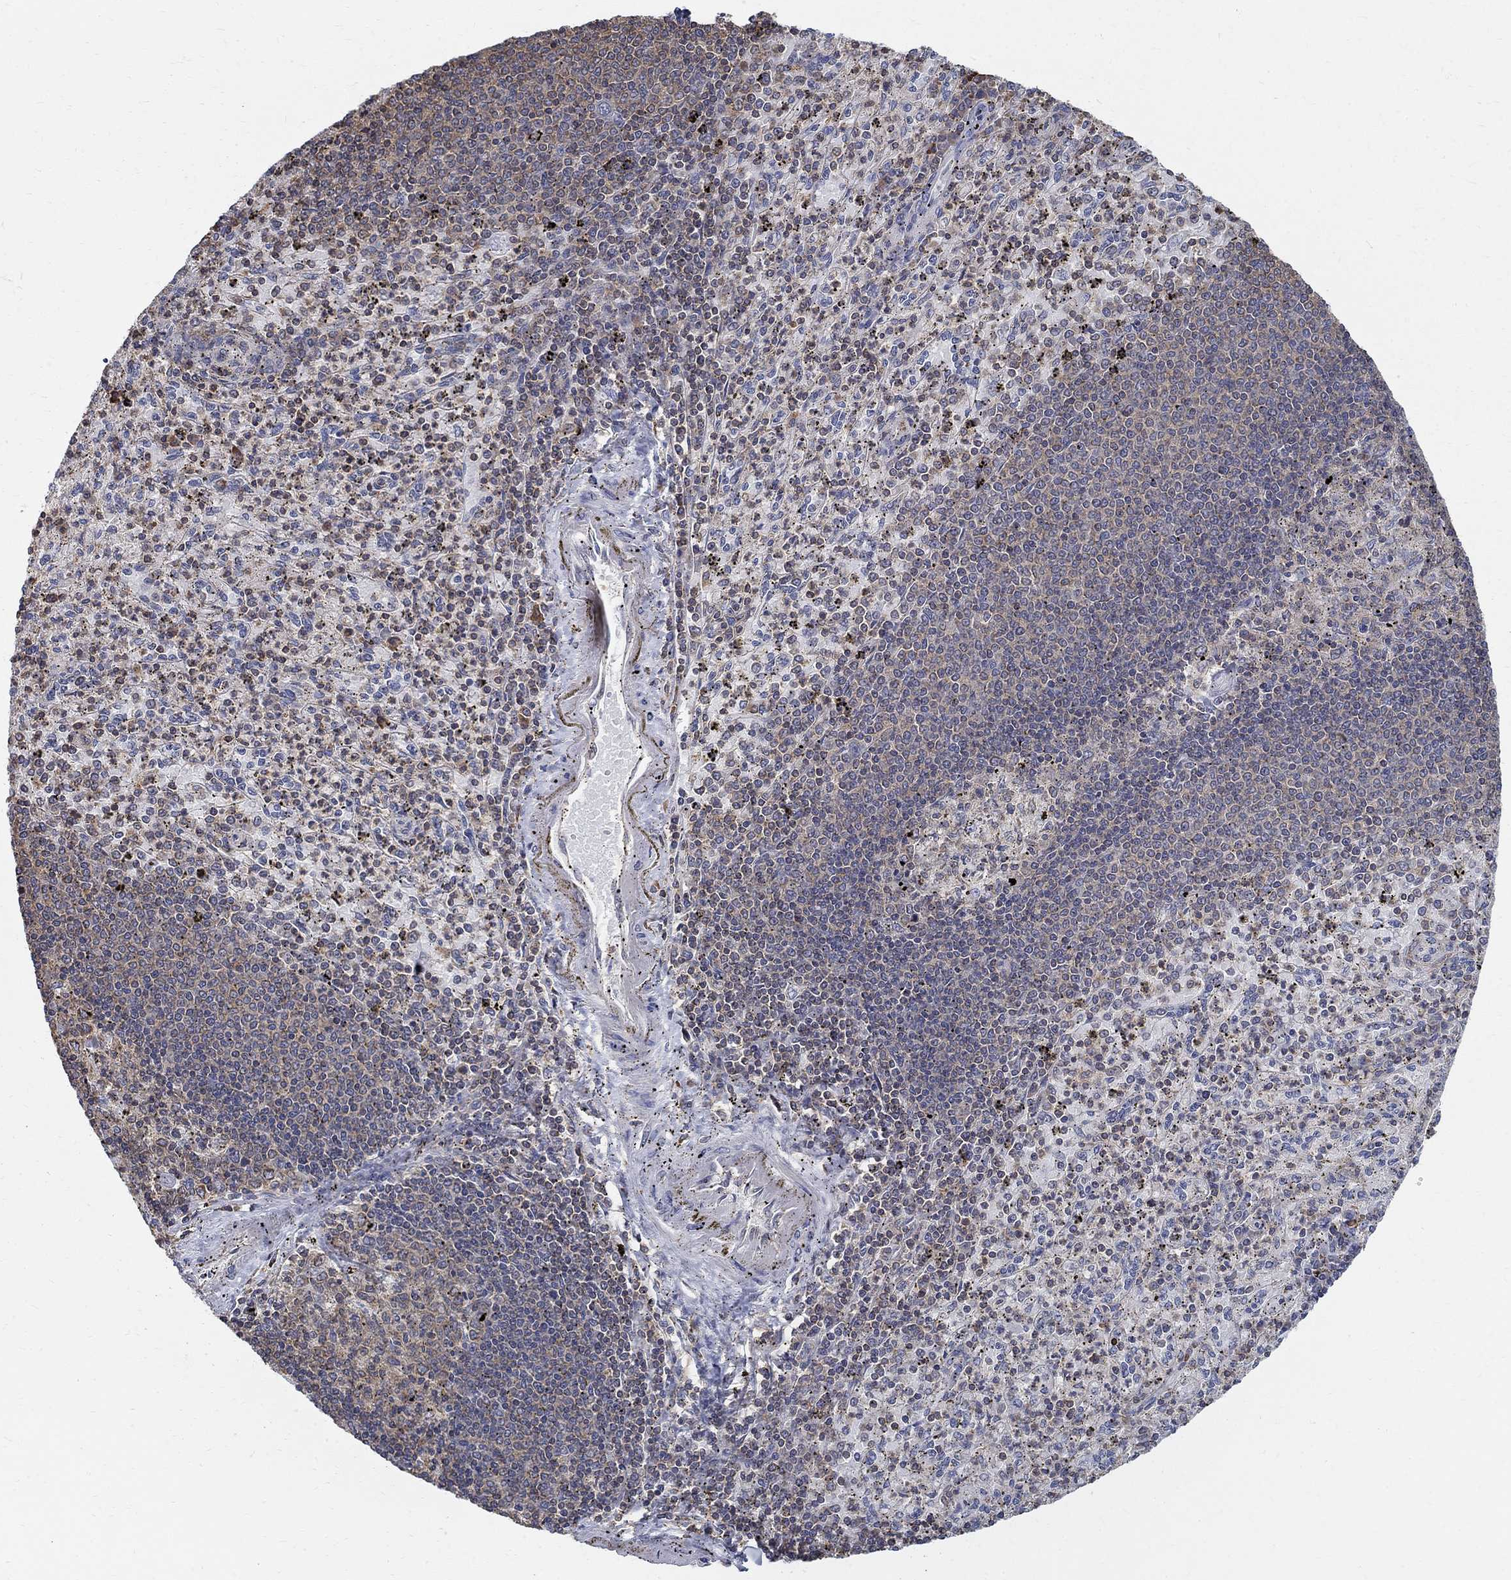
{"staining": {"intensity": "moderate", "quantity": "<25%", "location": "cytoplasmic/membranous"}, "tissue": "spleen", "cell_type": "Cells in red pulp", "image_type": "normal", "snomed": [{"axis": "morphology", "description": "Normal tissue, NOS"}, {"axis": "topography", "description": "Spleen"}], "caption": "This micrograph exhibits IHC staining of benign spleen, with low moderate cytoplasmic/membranous expression in about <25% of cells in red pulp.", "gene": "AGAP2", "patient": {"sex": "male", "age": 60}}